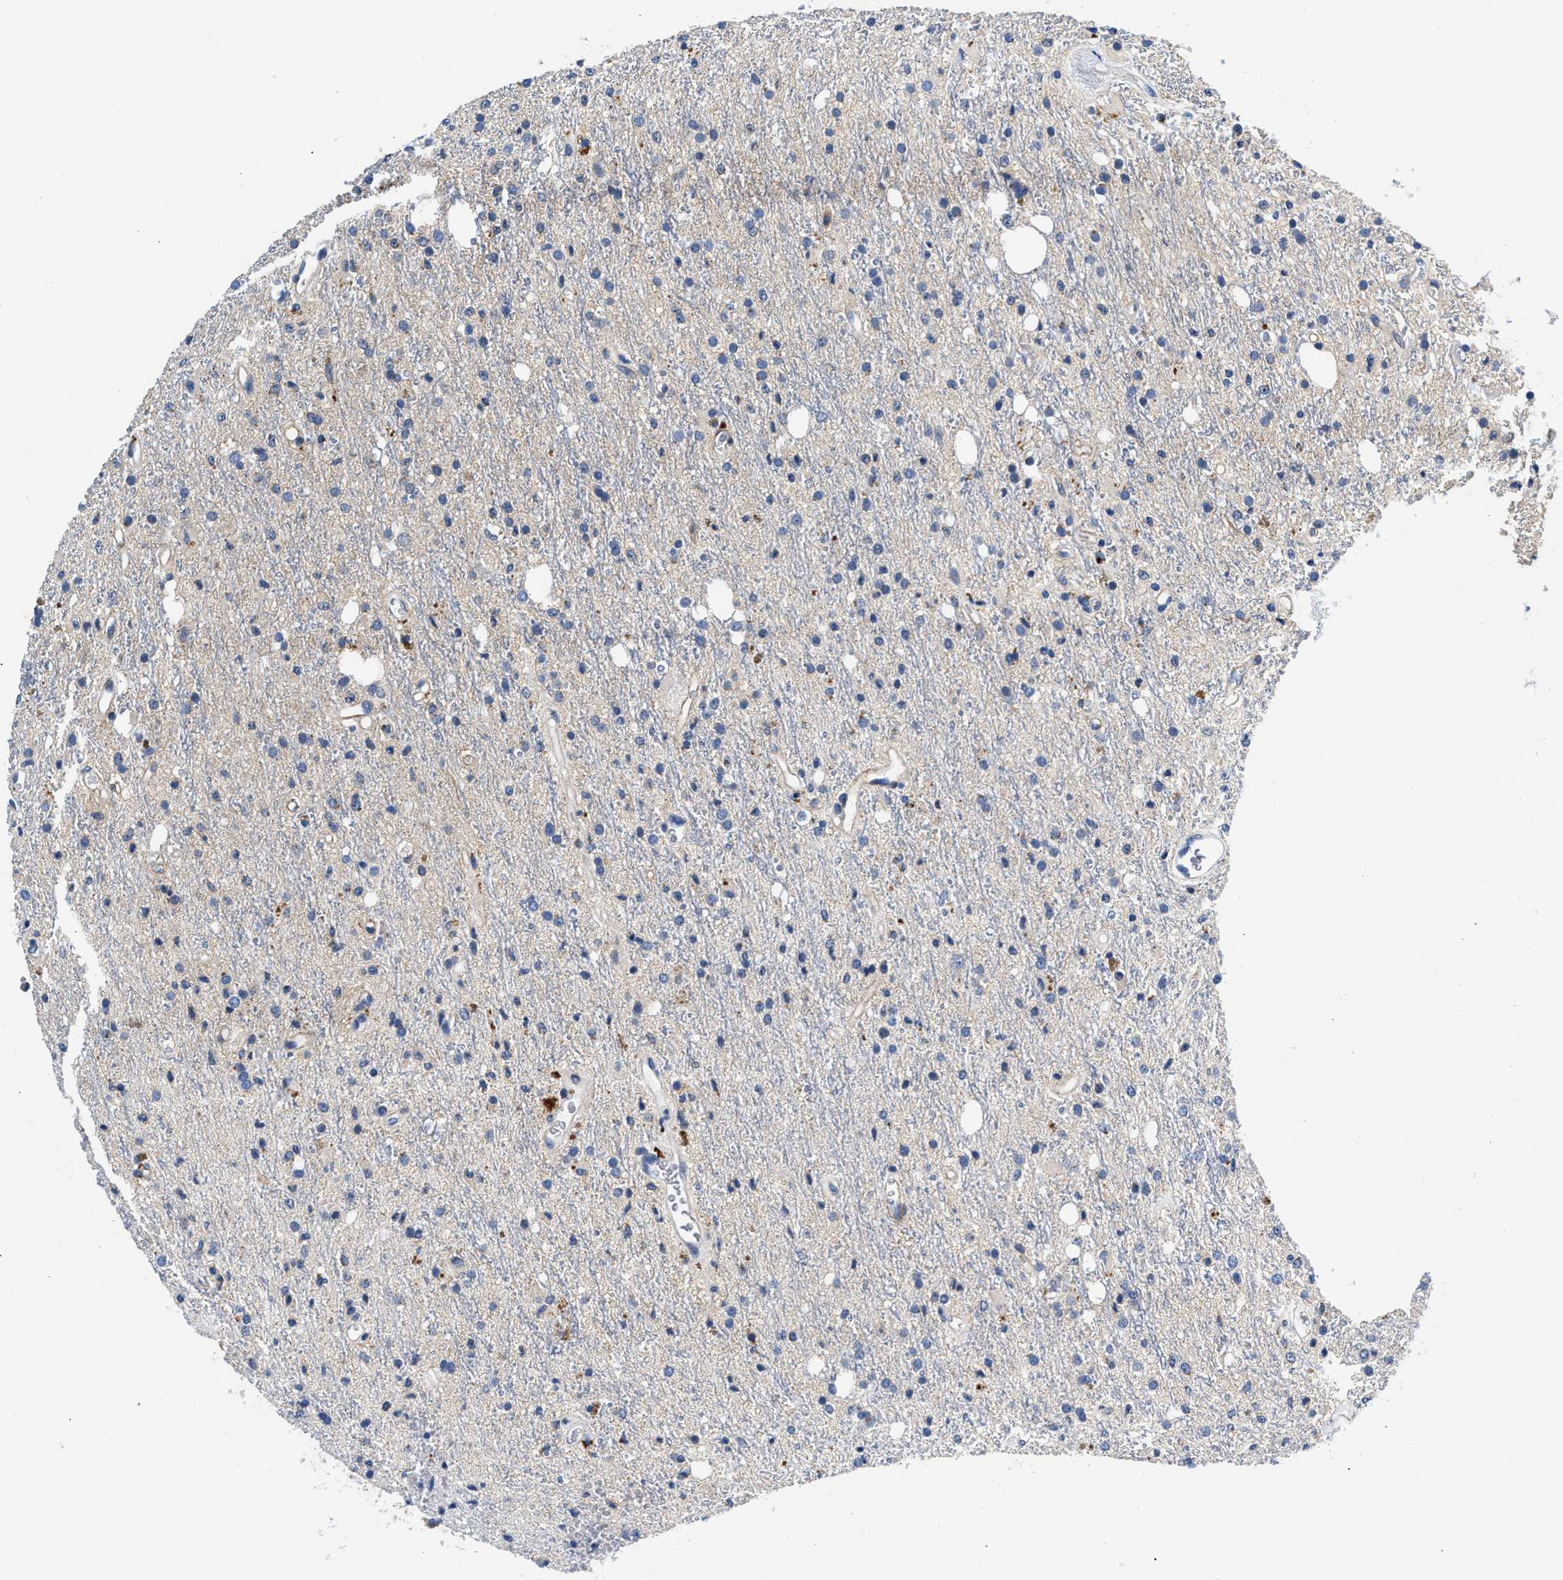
{"staining": {"intensity": "negative", "quantity": "none", "location": "none"}, "tissue": "glioma", "cell_type": "Tumor cells", "image_type": "cancer", "snomed": [{"axis": "morphology", "description": "Glioma, malignant, High grade"}, {"axis": "topography", "description": "Brain"}], "caption": "Tumor cells show no significant staining in malignant high-grade glioma.", "gene": "P2RY4", "patient": {"sex": "male", "age": 47}}